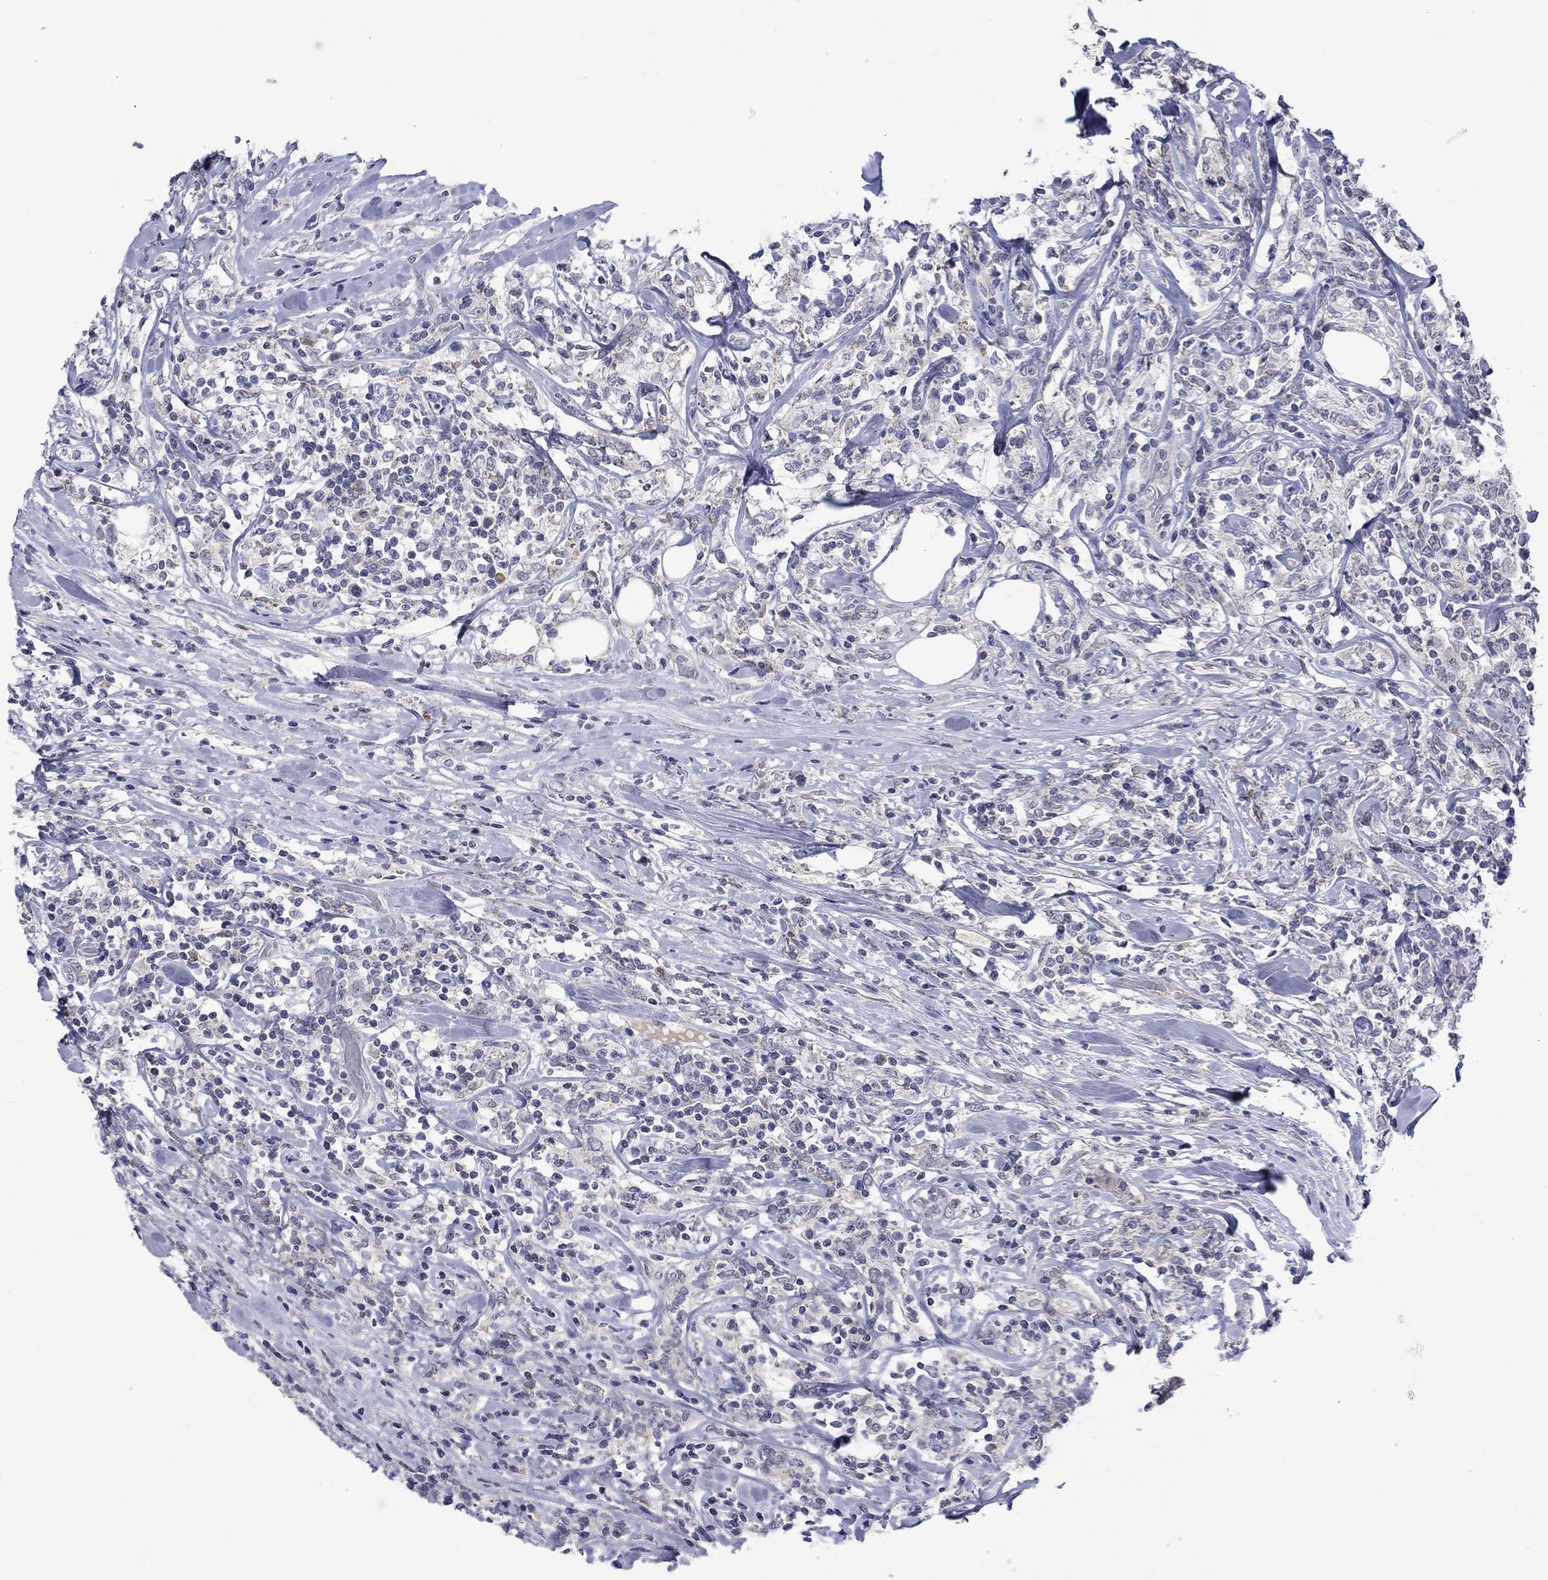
{"staining": {"intensity": "negative", "quantity": "none", "location": "none"}, "tissue": "lymphoma", "cell_type": "Tumor cells", "image_type": "cancer", "snomed": [{"axis": "morphology", "description": "Malignant lymphoma, non-Hodgkin's type, High grade"}, {"axis": "topography", "description": "Lymph node"}], "caption": "Immunohistochemistry photomicrograph of neoplastic tissue: malignant lymphoma, non-Hodgkin's type (high-grade) stained with DAB displays no significant protein positivity in tumor cells. The staining is performed using DAB (3,3'-diaminobenzidine) brown chromogen with nuclei counter-stained in using hematoxylin.", "gene": "KCNJ16", "patient": {"sex": "female", "age": 84}}